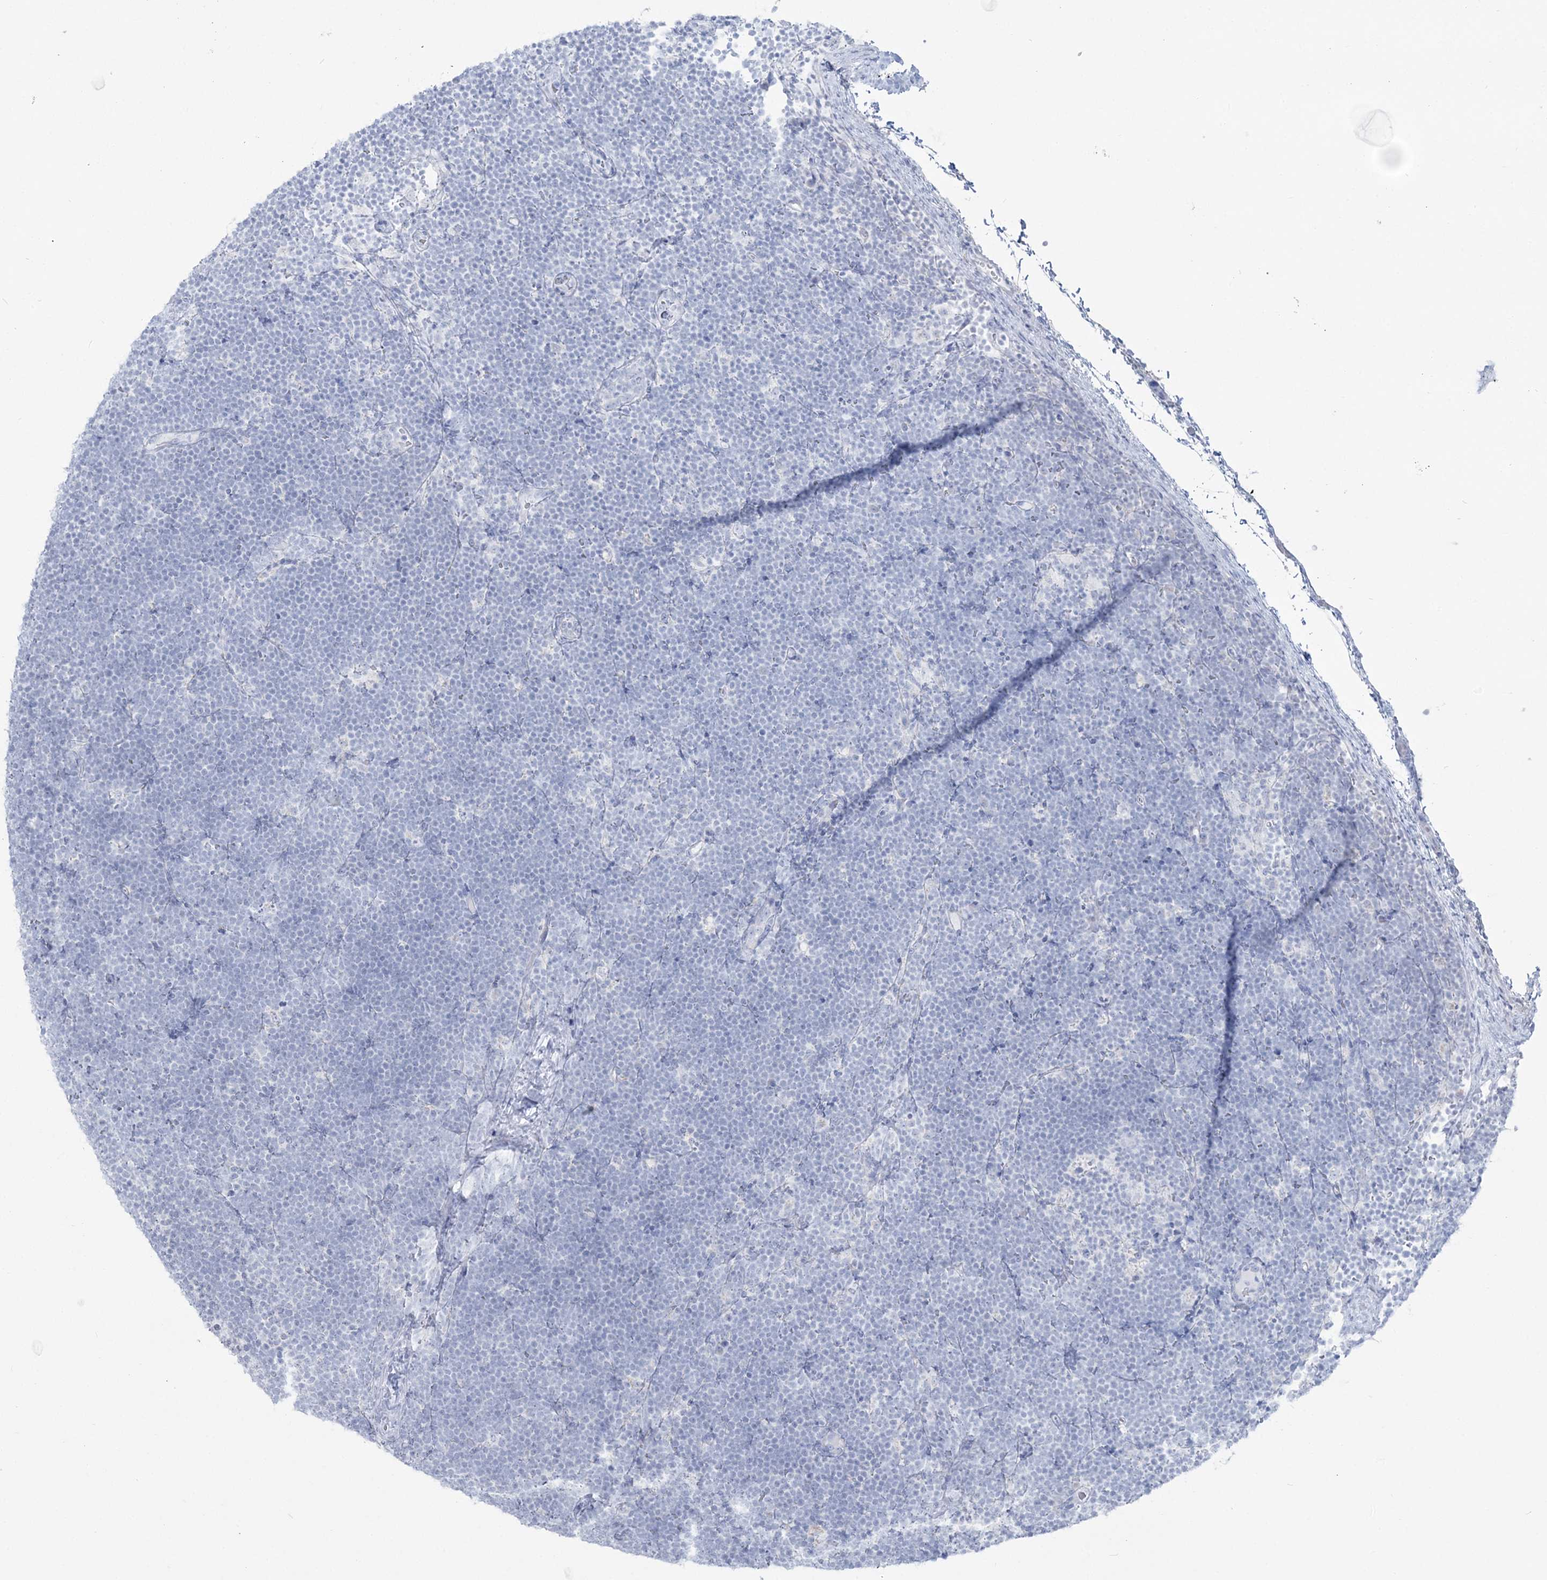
{"staining": {"intensity": "negative", "quantity": "none", "location": "none"}, "tissue": "lymphoma", "cell_type": "Tumor cells", "image_type": "cancer", "snomed": [{"axis": "morphology", "description": "Malignant lymphoma, non-Hodgkin's type, High grade"}, {"axis": "topography", "description": "Lymph node"}], "caption": "Immunohistochemistry micrograph of neoplastic tissue: human lymphoma stained with DAB exhibits no significant protein staining in tumor cells.", "gene": "ZNF843", "patient": {"sex": "male", "age": 13}}